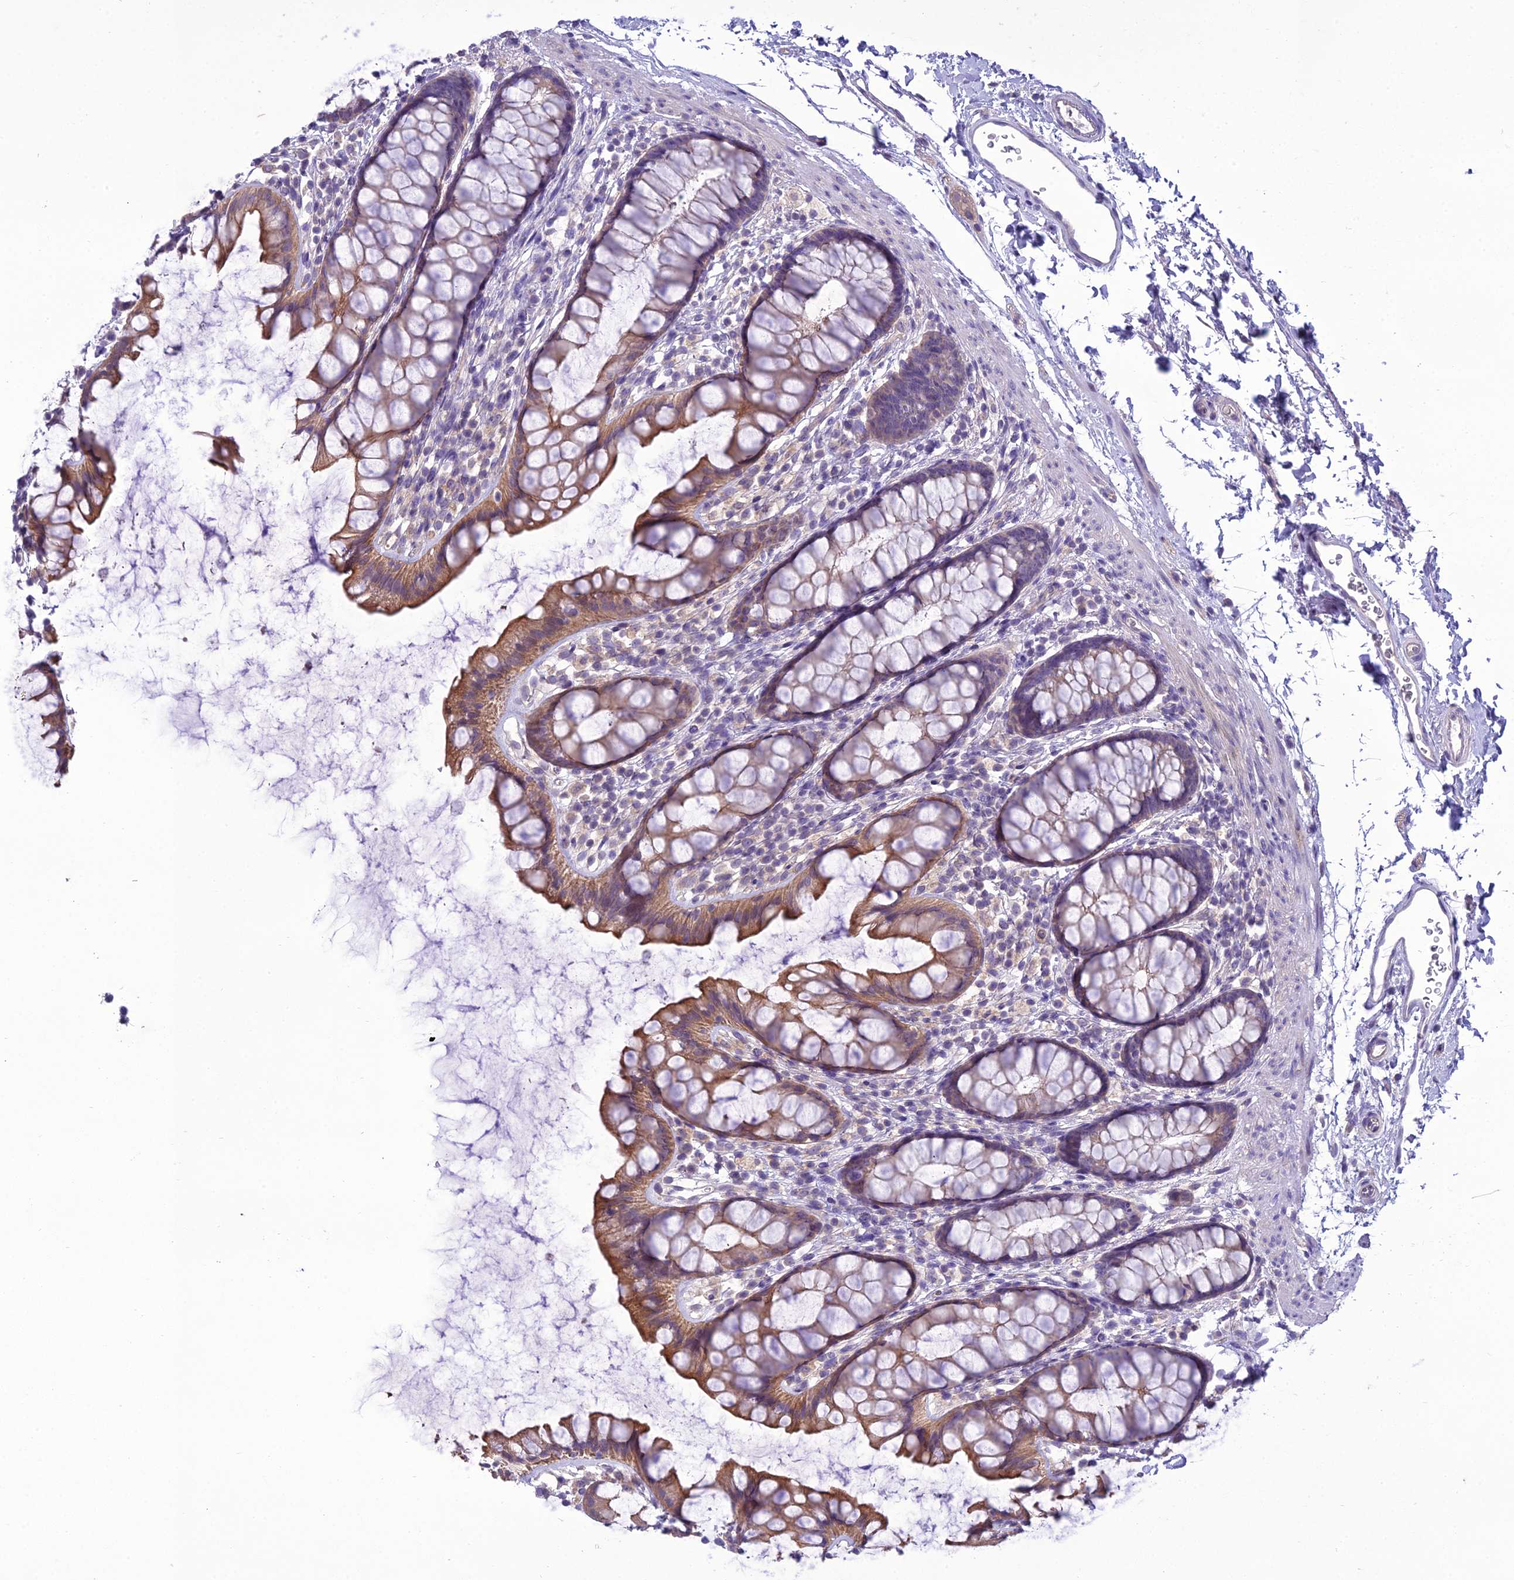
{"staining": {"intensity": "moderate", "quantity": "25%-75%", "location": "cytoplasmic/membranous"}, "tissue": "rectum", "cell_type": "Glandular cells", "image_type": "normal", "snomed": [{"axis": "morphology", "description": "Normal tissue, NOS"}, {"axis": "topography", "description": "Rectum"}], "caption": "Protein expression analysis of normal rectum shows moderate cytoplasmic/membranous staining in approximately 25%-75% of glandular cells. (Stains: DAB in brown, nuclei in blue, Microscopy: brightfield microscopy at high magnification).", "gene": "SCRT1", "patient": {"sex": "female", "age": 65}}